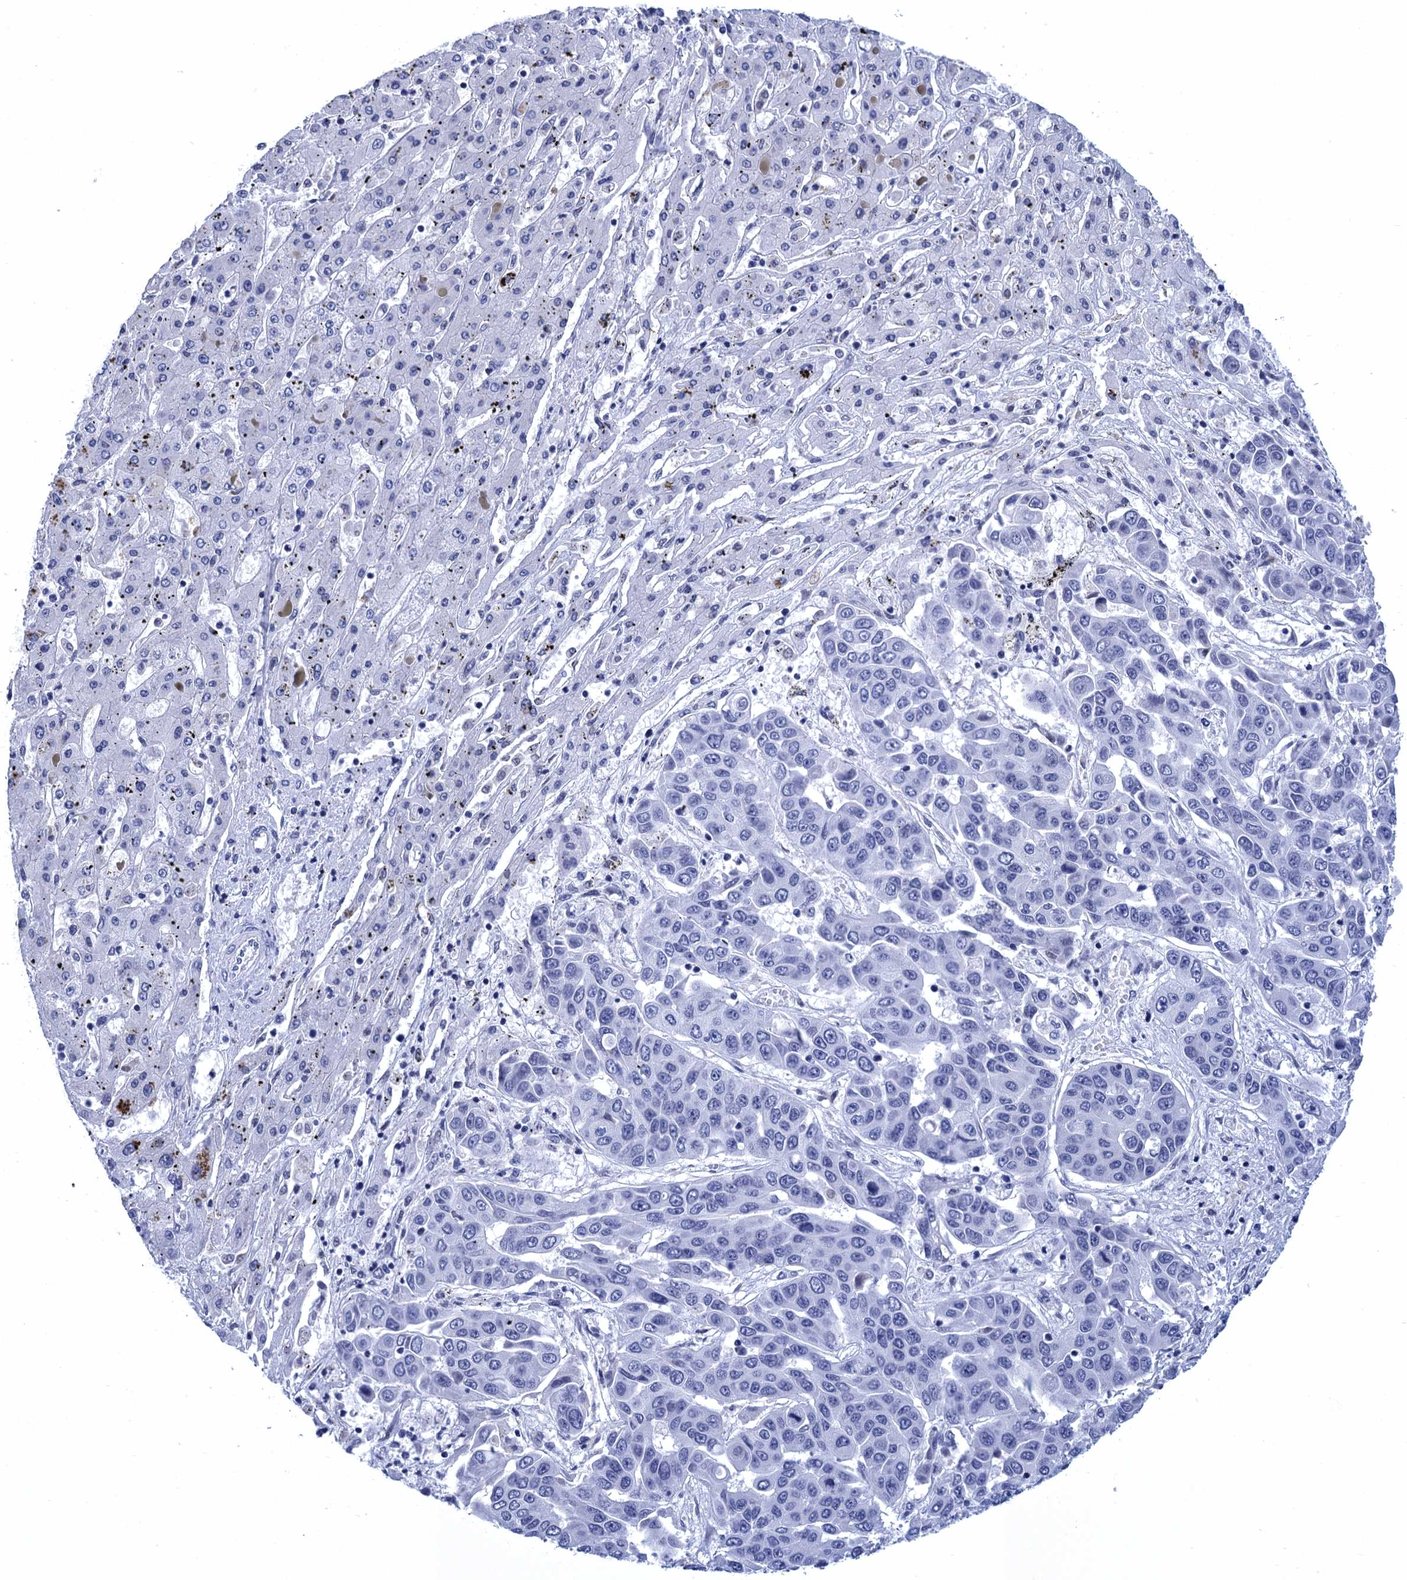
{"staining": {"intensity": "negative", "quantity": "none", "location": "none"}, "tissue": "liver cancer", "cell_type": "Tumor cells", "image_type": "cancer", "snomed": [{"axis": "morphology", "description": "Cholangiocarcinoma"}, {"axis": "topography", "description": "Liver"}], "caption": "Histopathology image shows no significant protein expression in tumor cells of liver cholangiocarcinoma. Nuclei are stained in blue.", "gene": "METTL25", "patient": {"sex": "female", "age": 52}}